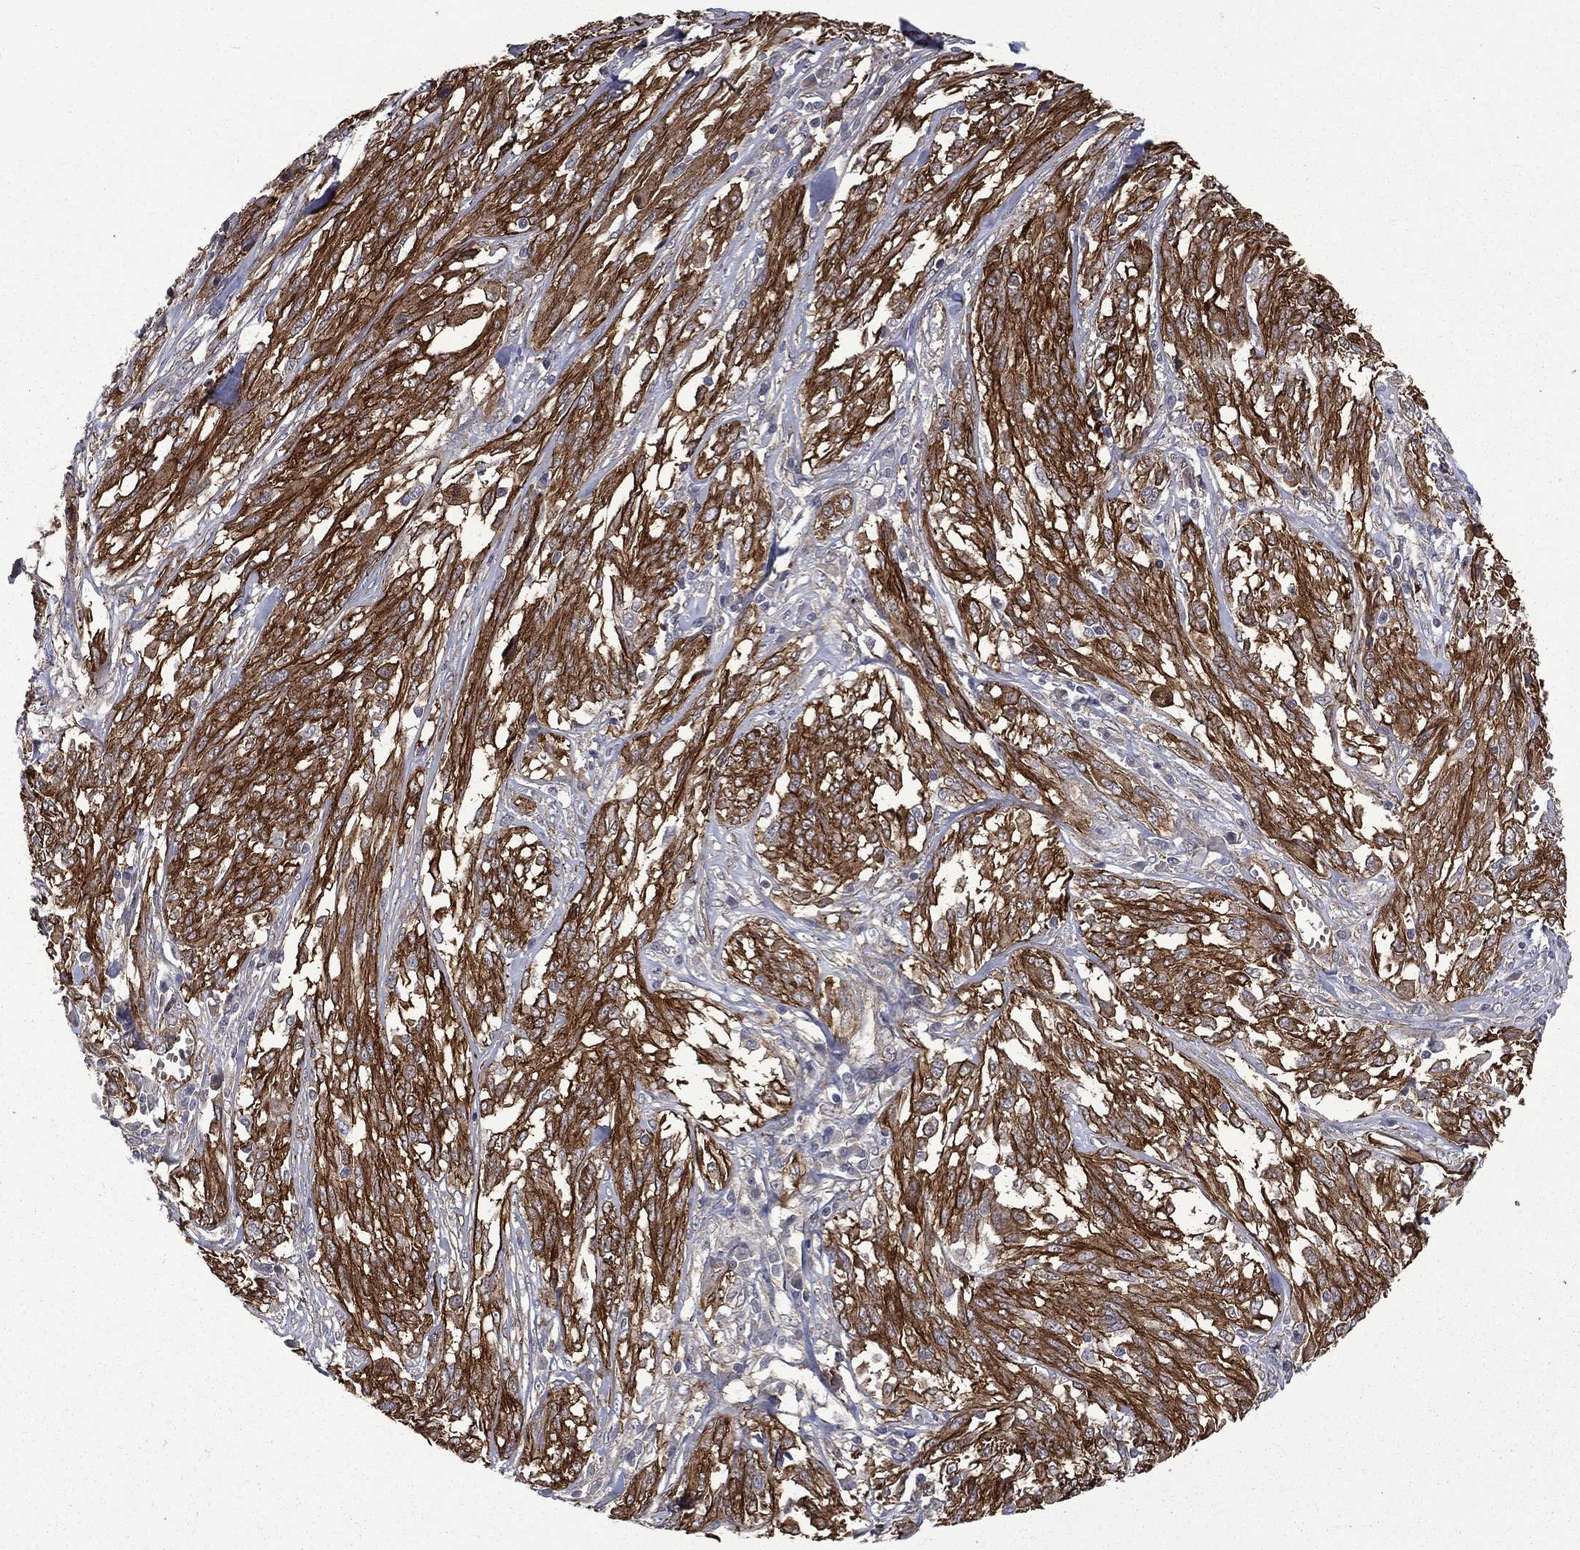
{"staining": {"intensity": "strong", "quantity": ">75%", "location": "cytoplasmic/membranous"}, "tissue": "melanoma", "cell_type": "Tumor cells", "image_type": "cancer", "snomed": [{"axis": "morphology", "description": "Malignant melanoma, NOS"}, {"axis": "topography", "description": "Skin"}], "caption": "Immunohistochemical staining of melanoma demonstrates high levels of strong cytoplasmic/membranous protein positivity in approximately >75% of tumor cells.", "gene": "PPFIBP1", "patient": {"sex": "female", "age": 91}}